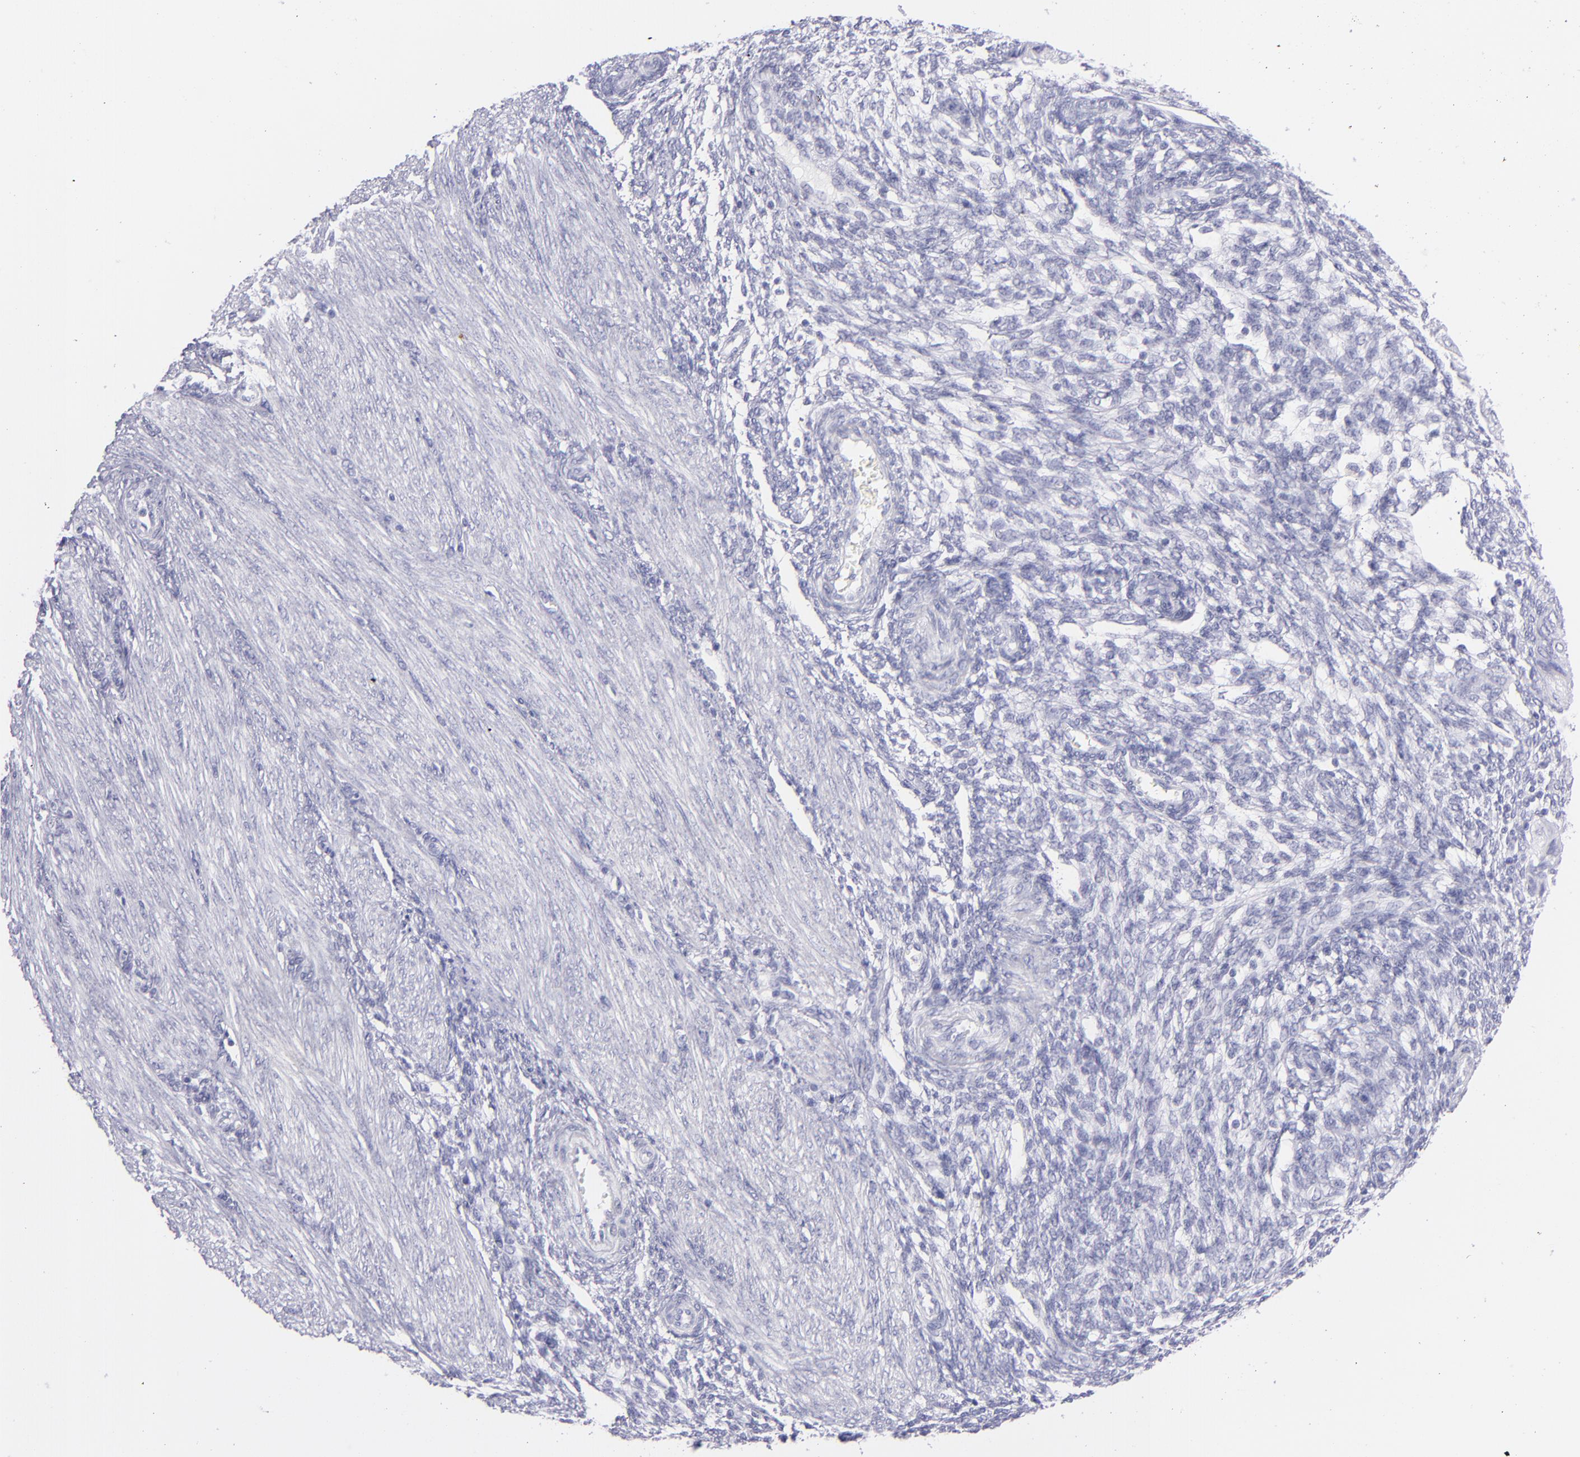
{"staining": {"intensity": "negative", "quantity": "none", "location": "none"}, "tissue": "endometrial cancer", "cell_type": "Tumor cells", "image_type": "cancer", "snomed": [{"axis": "morphology", "description": "Adenocarcinoma, NOS"}, {"axis": "topography", "description": "Endometrium"}], "caption": "The histopathology image exhibits no significant expression in tumor cells of endometrial adenocarcinoma.", "gene": "PRPH", "patient": {"sex": "female", "age": 51}}